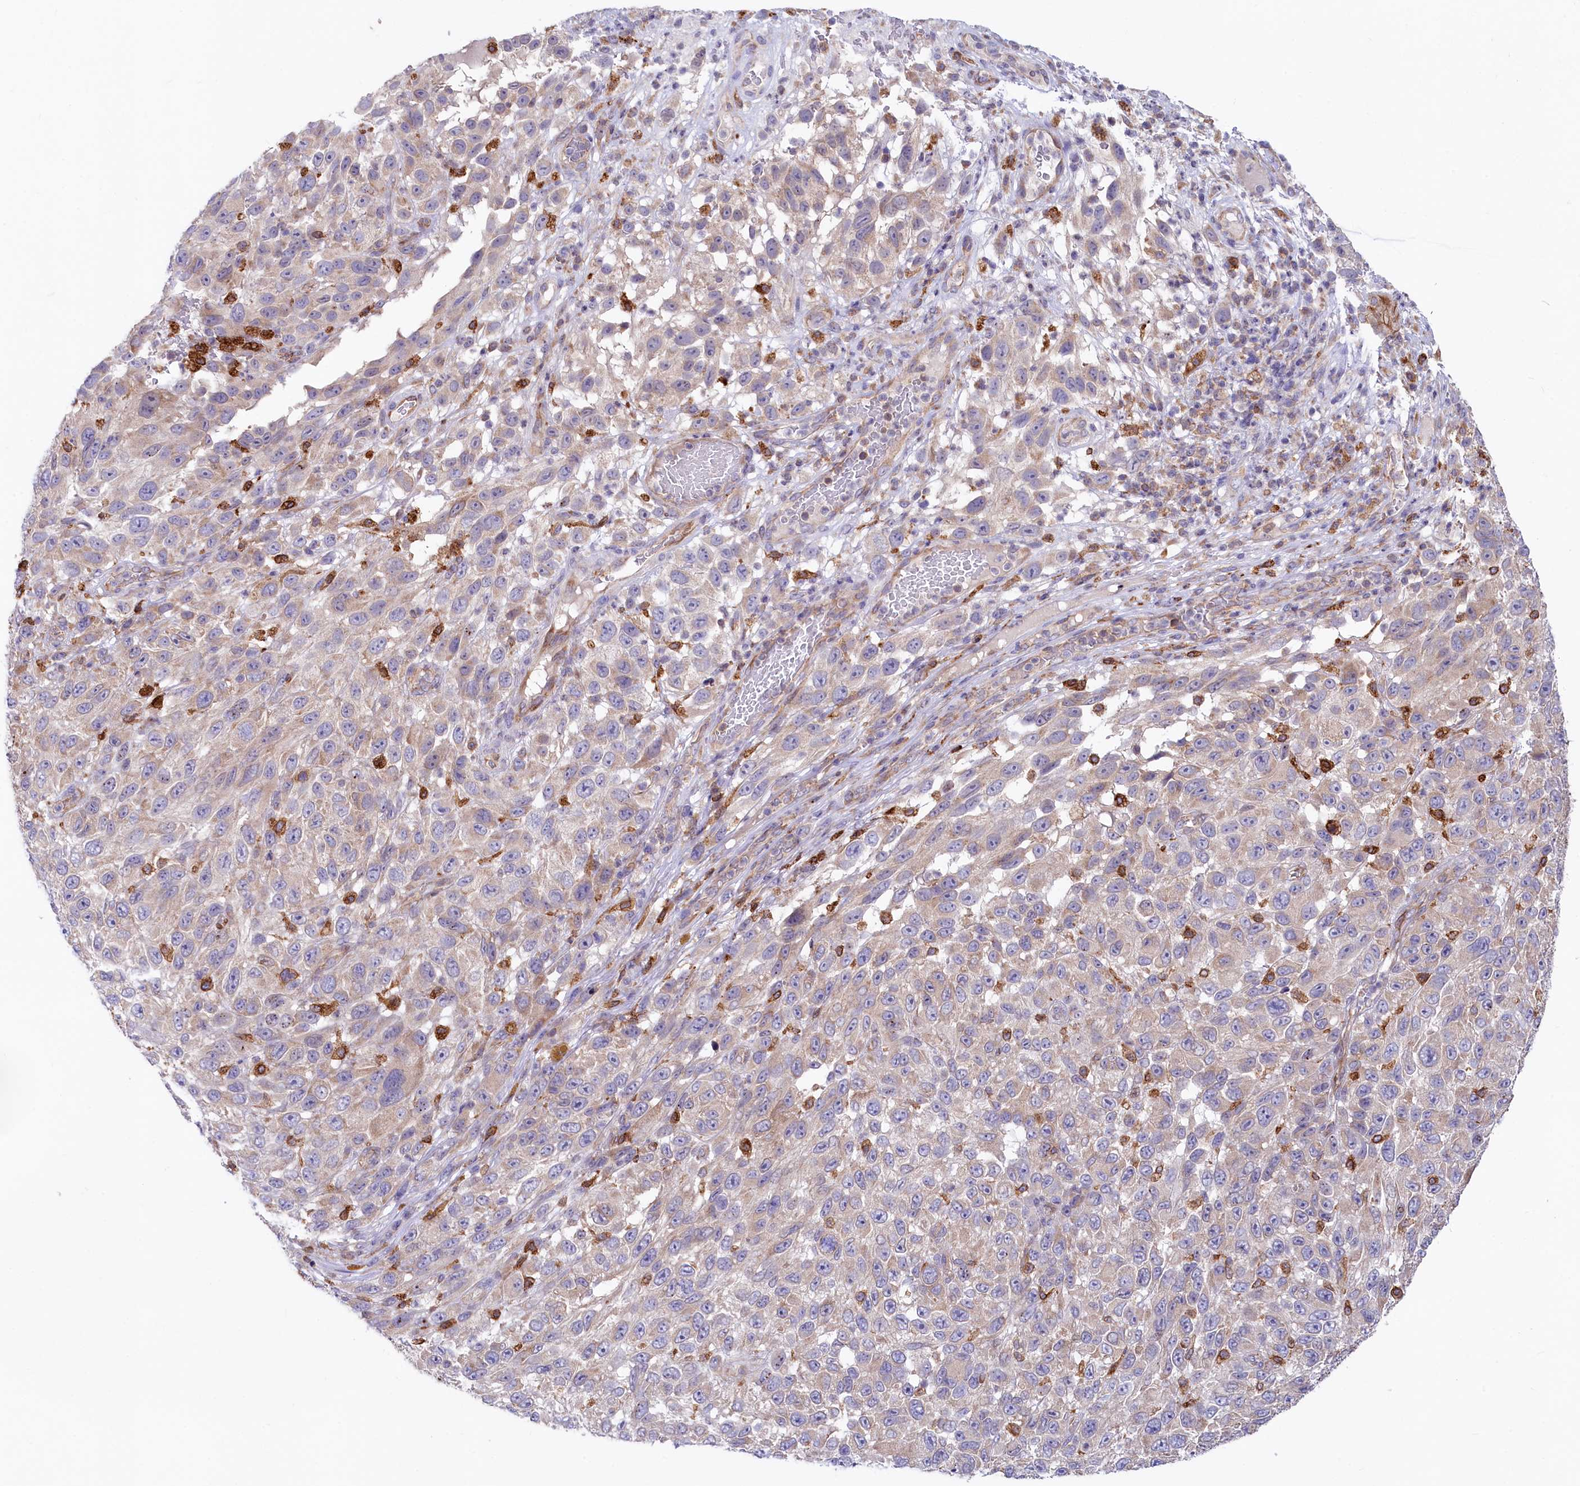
{"staining": {"intensity": "weak", "quantity": "25%-75%", "location": "cytoplasmic/membranous"}, "tissue": "melanoma", "cell_type": "Tumor cells", "image_type": "cancer", "snomed": [{"axis": "morphology", "description": "Malignant melanoma, NOS"}, {"axis": "topography", "description": "Skin"}], "caption": "Protein staining exhibits weak cytoplasmic/membranous positivity in approximately 25%-75% of tumor cells in melanoma. The staining was performed using DAB to visualize the protein expression in brown, while the nuclei were stained in blue with hematoxylin (Magnification: 20x).", "gene": "CHID1", "patient": {"sex": "female", "age": 96}}